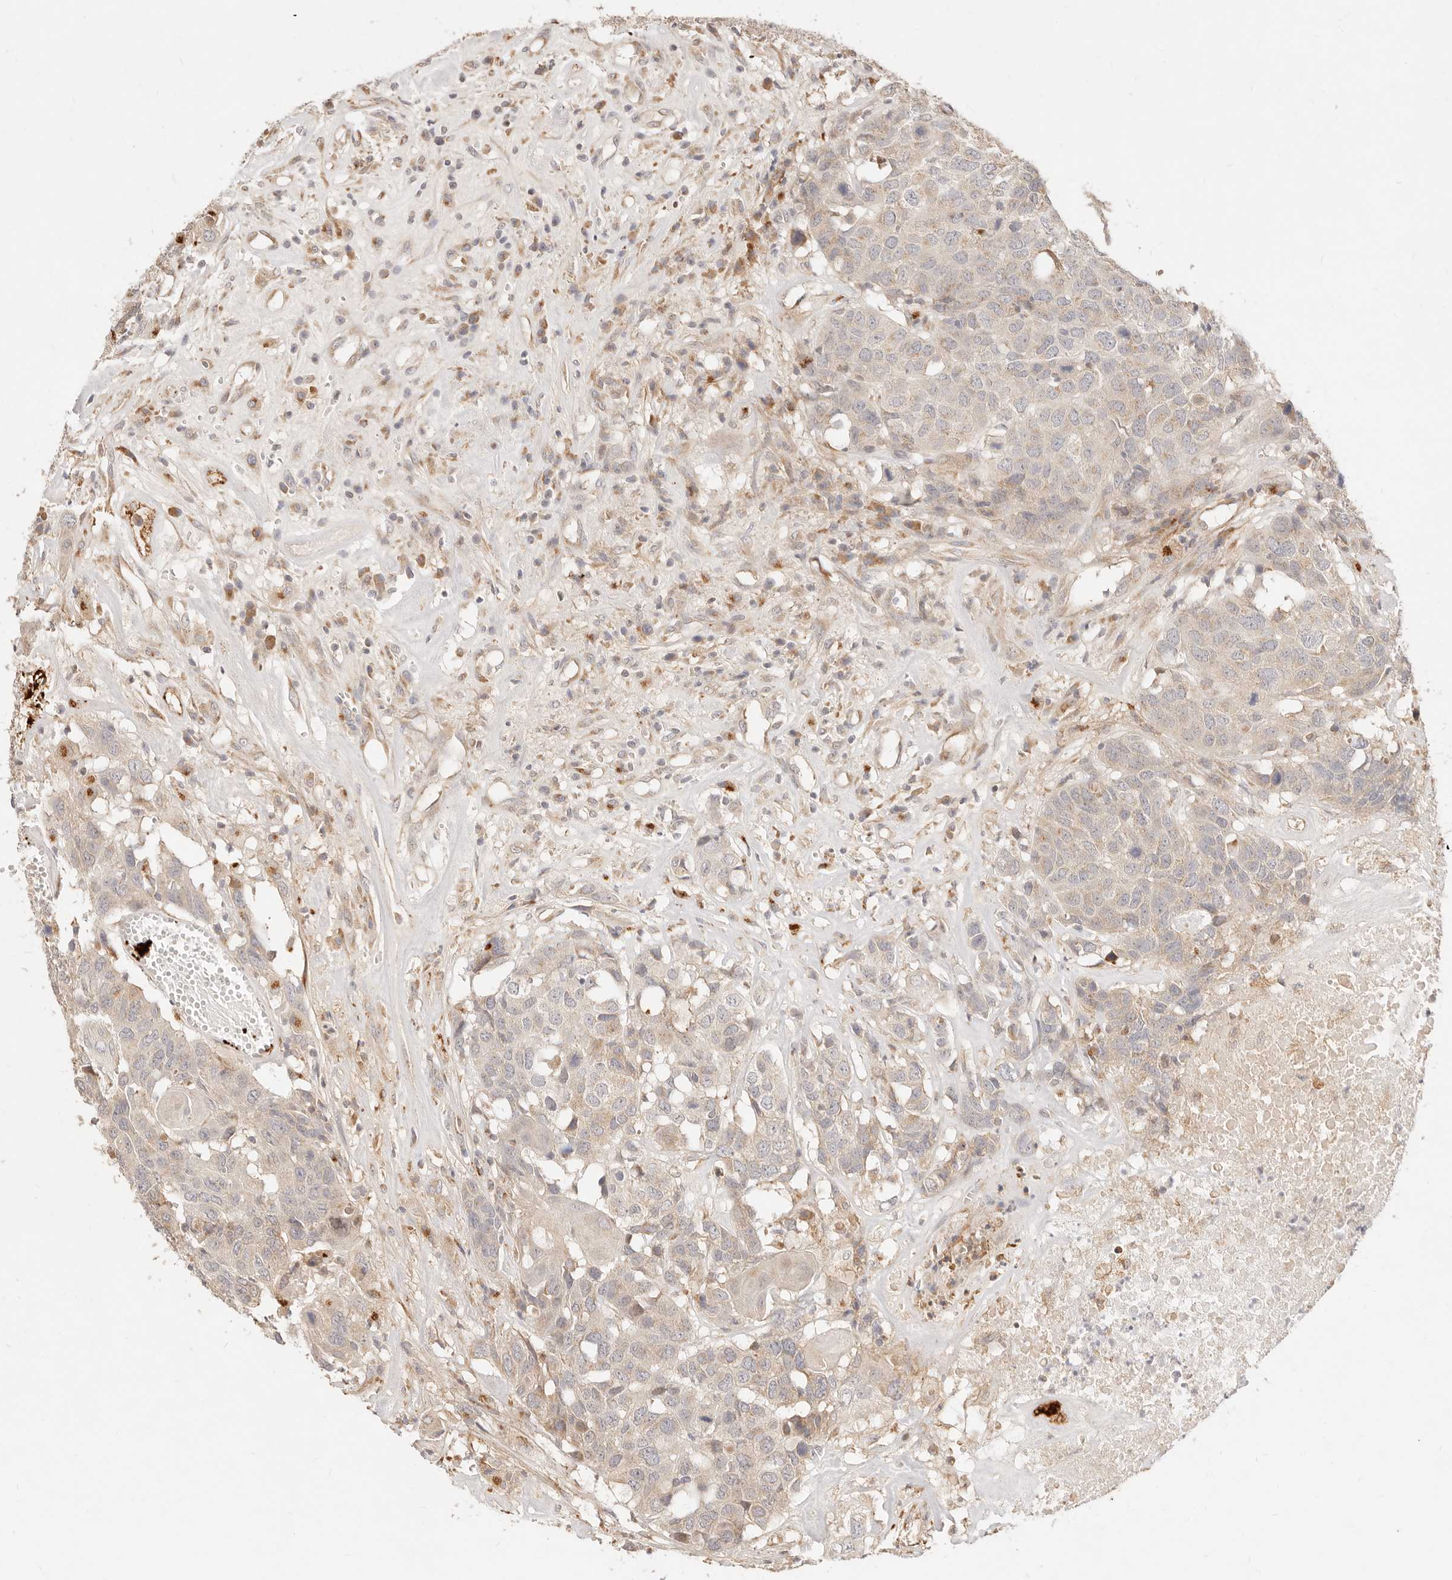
{"staining": {"intensity": "weak", "quantity": "<25%", "location": "cytoplasmic/membranous"}, "tissue": "head and neck cancer", "cell_type": "Tumor cells", "image_type": "cancer", "snomed": [{"axis": "morphology", "description": "Squamous cell carcinoma, NOS"}, {"axis": "topography", "description": "Head-Neck"}], "caption": "Protein analysis of head and neck squamous cell carcinoma displays no significant staining in tumor cells.", "gene": "UBXN10", "patient": {"sex": "male", "age": 66}}